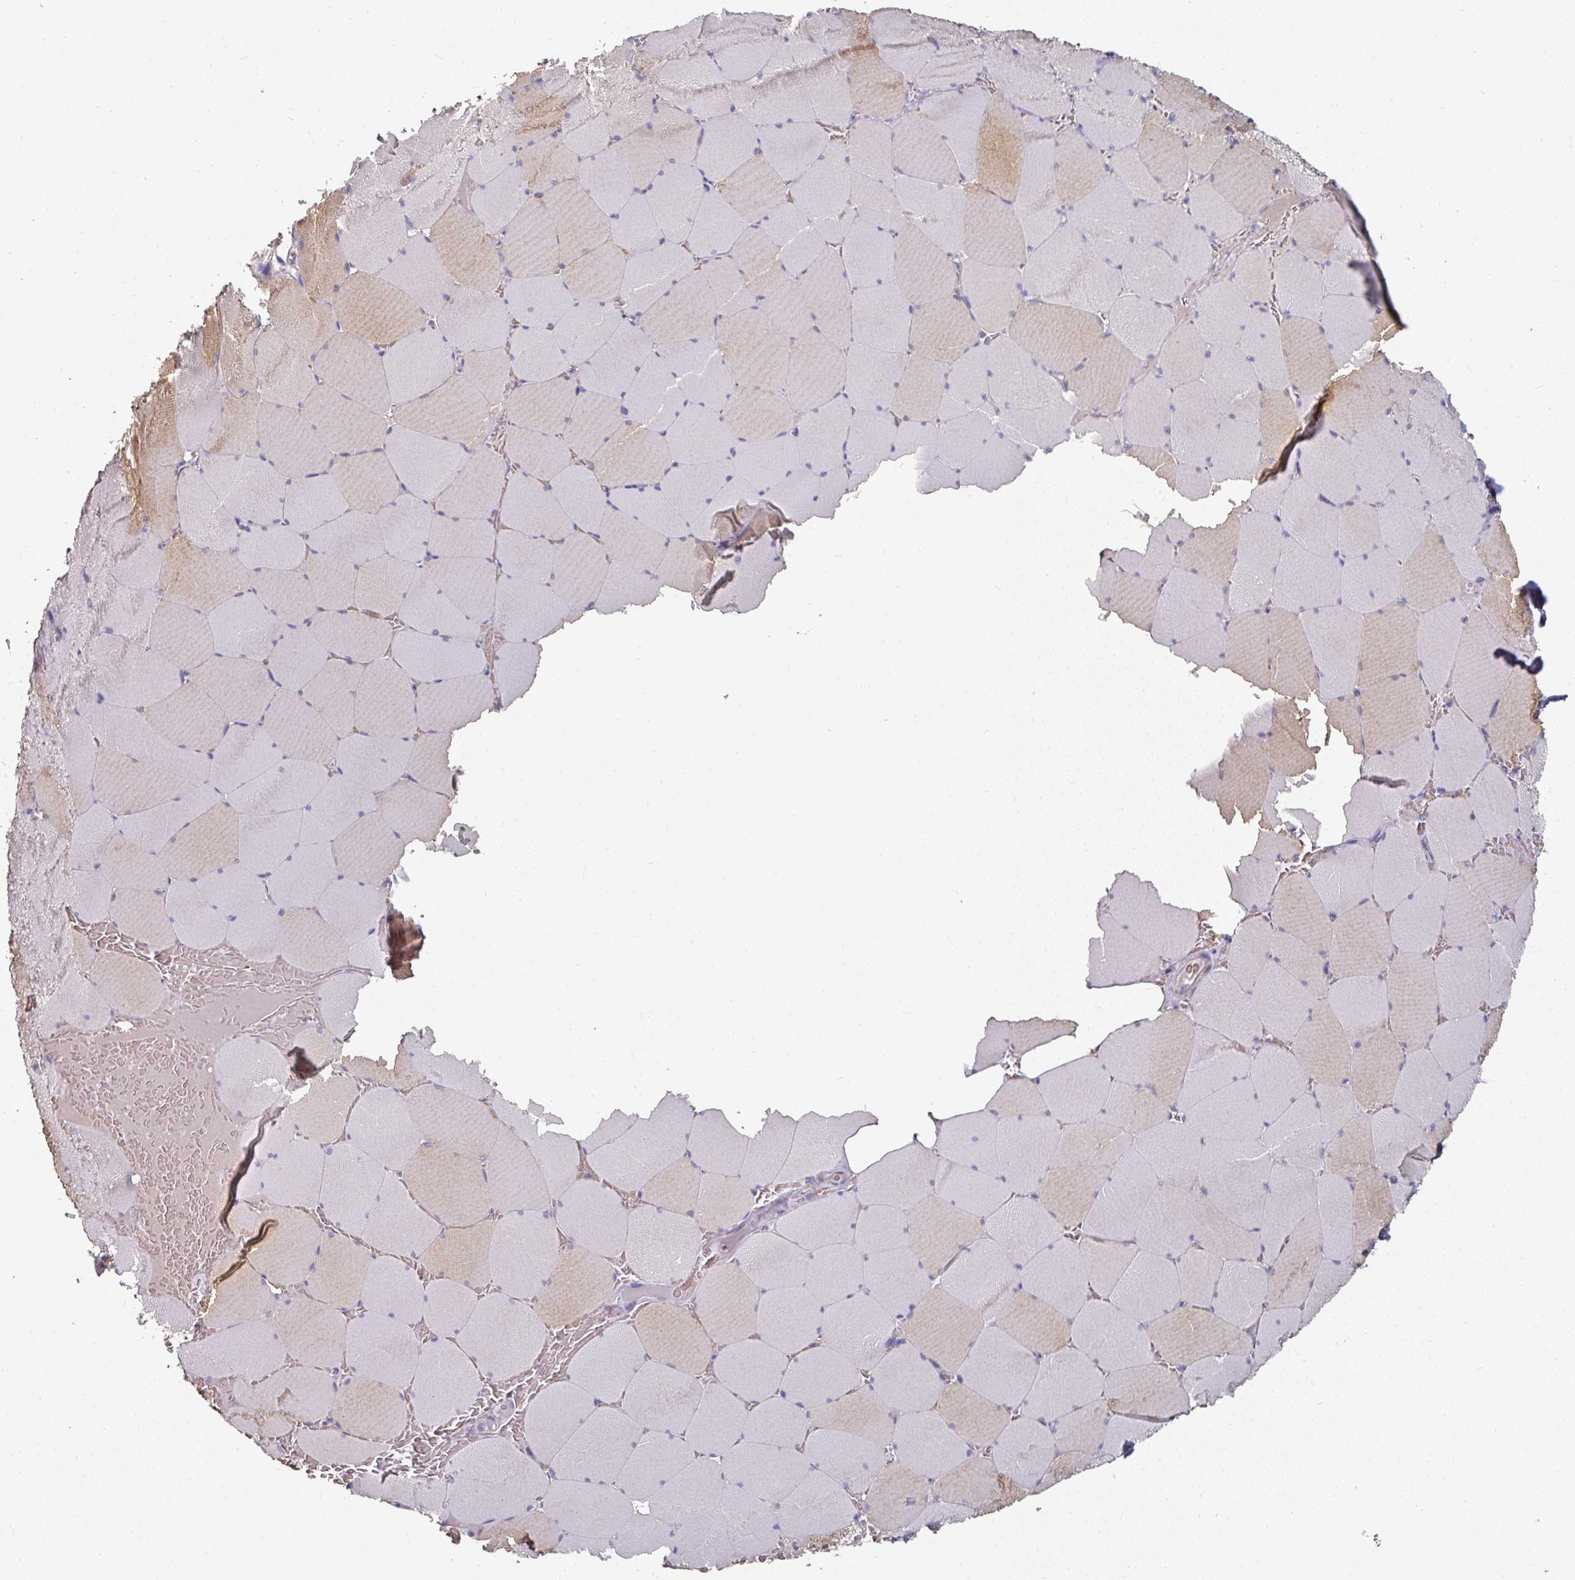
{"staining": {"intensity": "moderate", "quantity": "25%-75%", "location": "cytoplasmic/membranous"}, "tissue": "skeletal muscle", "cell_type": "Myocytes", "image_type": "normal", "snomed": [{"axis": "morphology", "description": "Normal tissue, NOS"}, {"axis": "topography", "description": "Skeletal muscle"}, {"axis": "topography", "description": "Head-Neck"}], "caption": "This is a micrograph of immunohistochemistry (IHC) staining of normal skeletal muscle, which shows moderate expression in the cytoplasmic/membranous of myocytes.", "gene": "PYROXD2", "patient": {"sex": "male", "age": 66}}